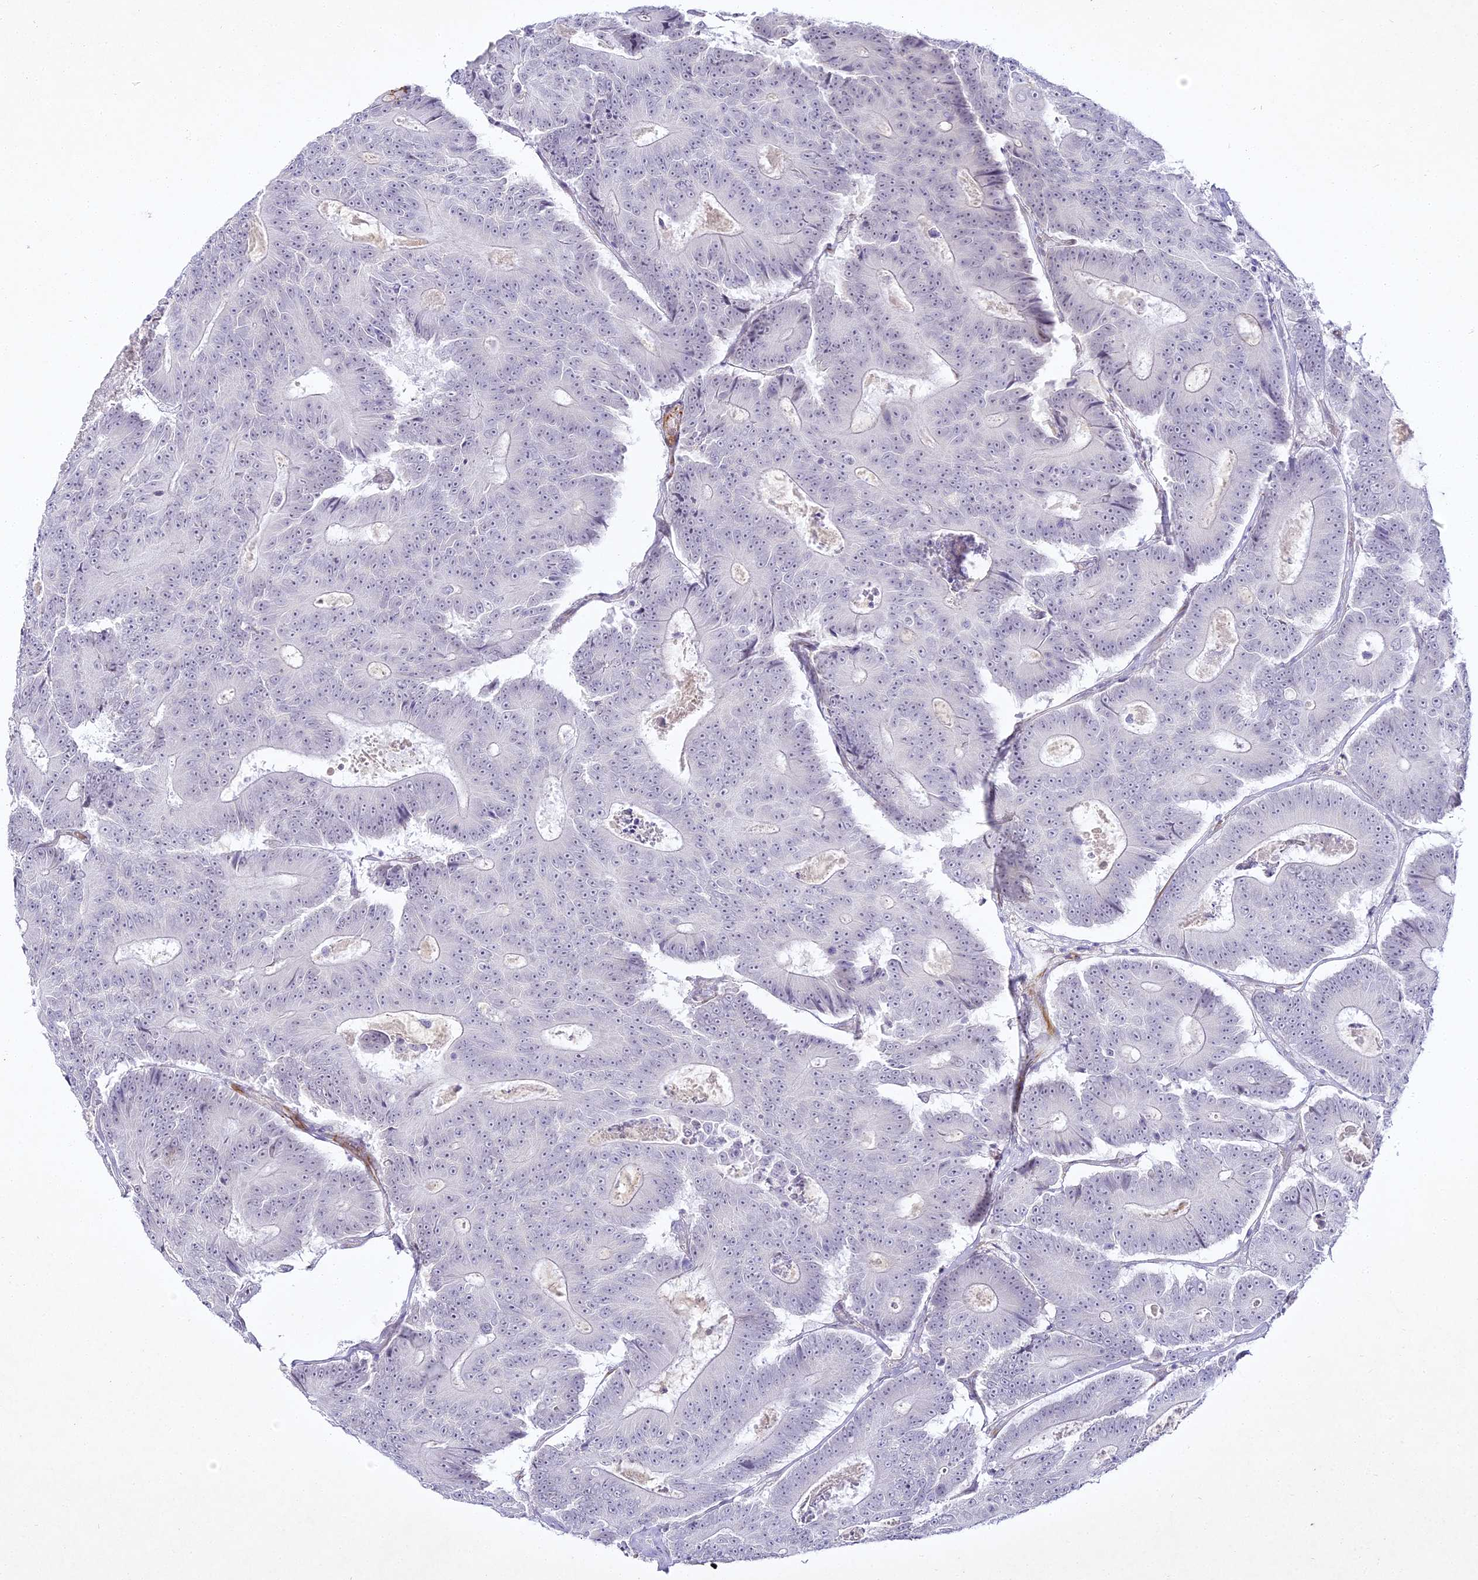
{"staining": {"intensity": "negative", "quantity": "none", "location": "none"}, "tissue": "colorectal cancer", "cell_type": "Tumor cells", "image_type": "cancer", "snomed": [{"axis": "morphology", "description": "Adenocarcinoma, NOS"}, {"axis": "topography", "description": "Colon"}], "caption": "The image reveals no staining of tumor cells in colorectal cancer.", "gene": "ALPG", "patient": {"sex": "male", "age": 83}}